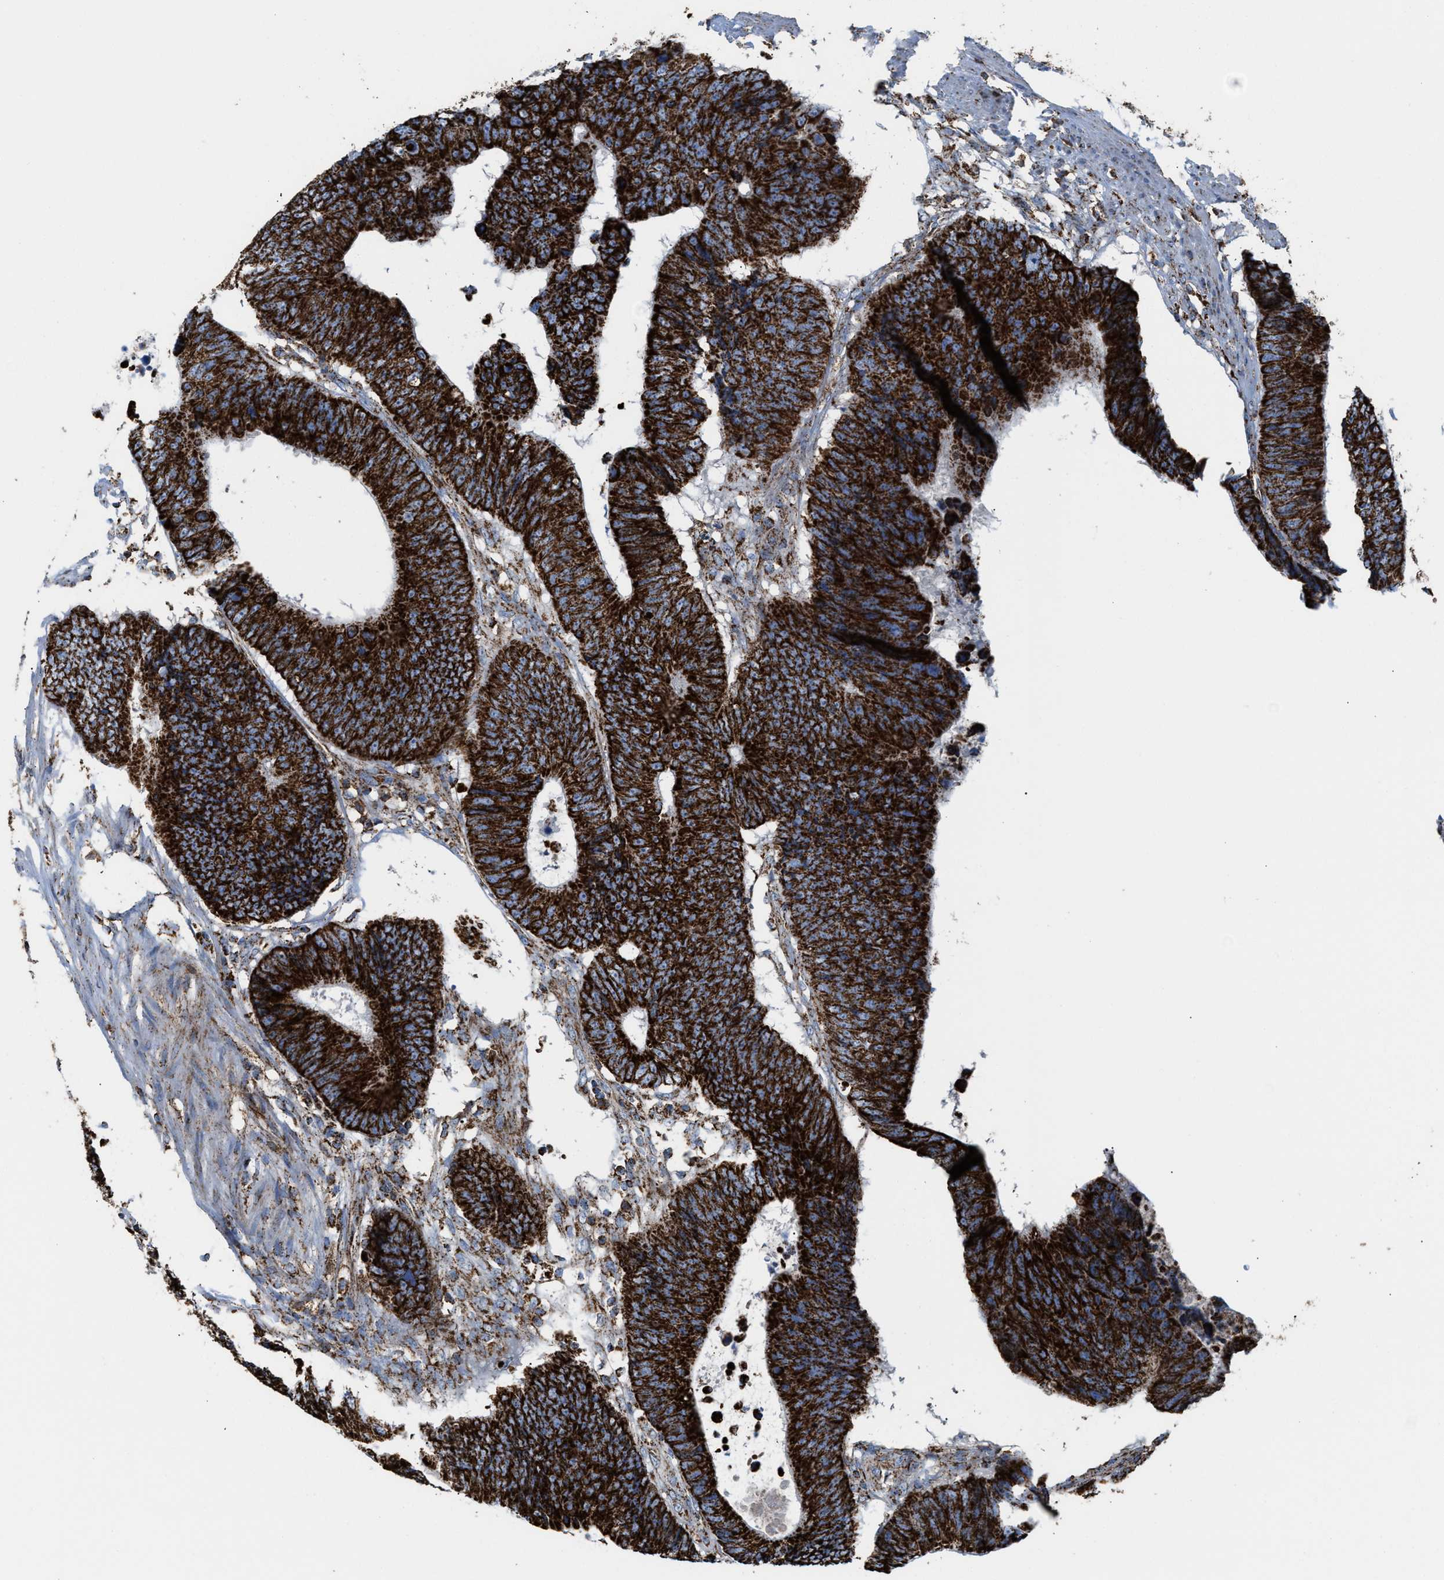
{"staining": {"intensity": "strong", "quantity": ">75%", "location": "cytoplasmic/membranous"}, "tissue": "colorectal cancer", "cell_type": "Tumor cells", "image_type": "cancer", "snomed": [{"axis": "morphology", "description": "Adenocarcinoma, NOS"}, {"axis": "topography", "description": "Colon"}], "caption": "Brown immunohistochemical staining in colorectal cancer (adenocarcinoma) reveals strong cytoplasmic/membranous staining in approximately >75% of tumor cells.", "gene": "ECHS1", "patient": {"sex": "male", "age": 56}}